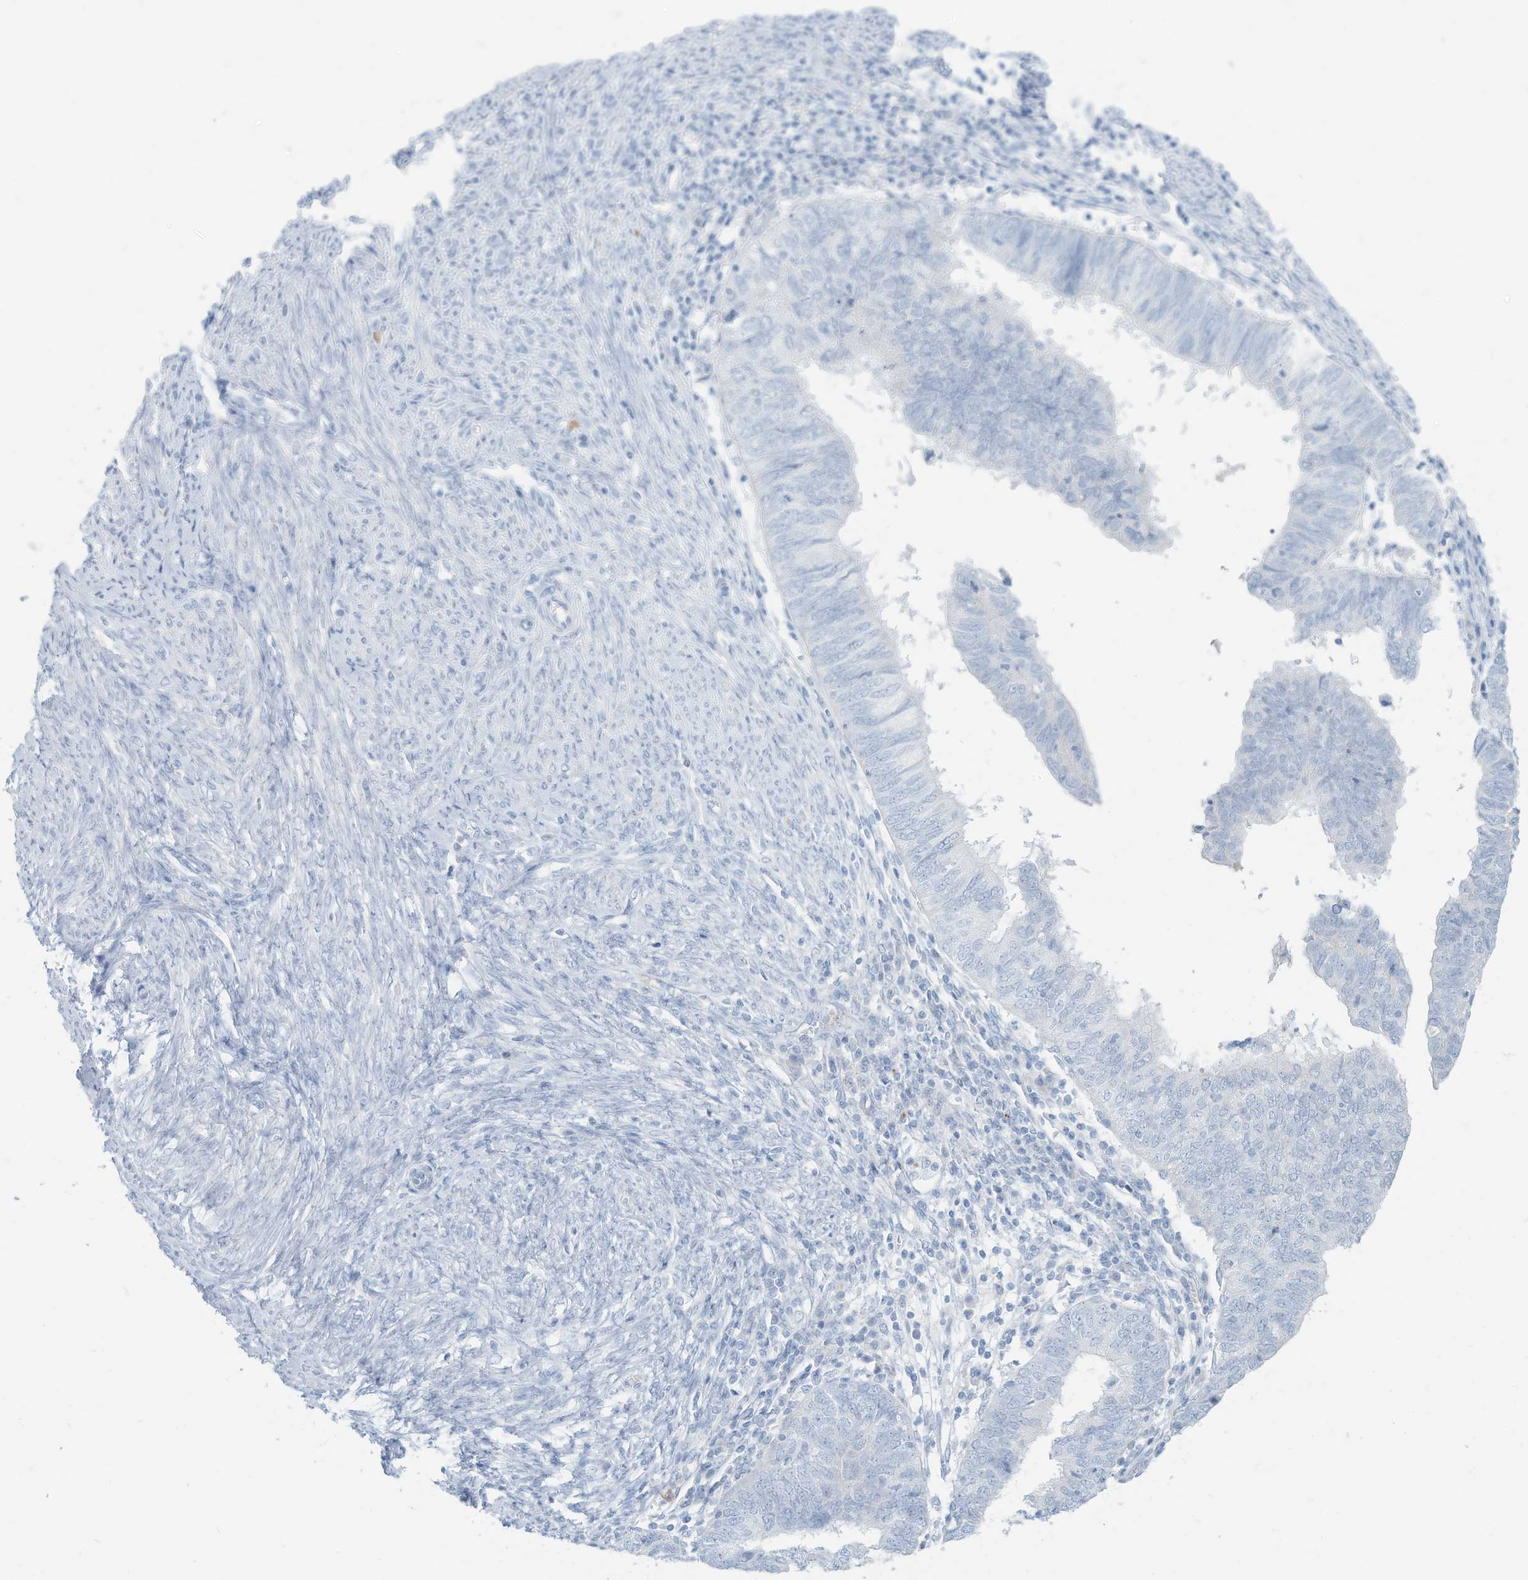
{"staining": {"intensity": "negative", "quantity": "none", "location": "none"}, "tissue": "endometrial cancer", "cell_type": "Tumor cells", "image_type": "cancer", "snomed": [{"axis": "morphology", "description": "Adenocarcinoma, NOS"}, {"axis": "topography", "description": "Uterus"}], "caption": "The histopathology image shows no staining of tumor cells in adenocarcinoma (endometrial).", "gene": "ERI2", "patient": {"sex": "female", "age": 77}}